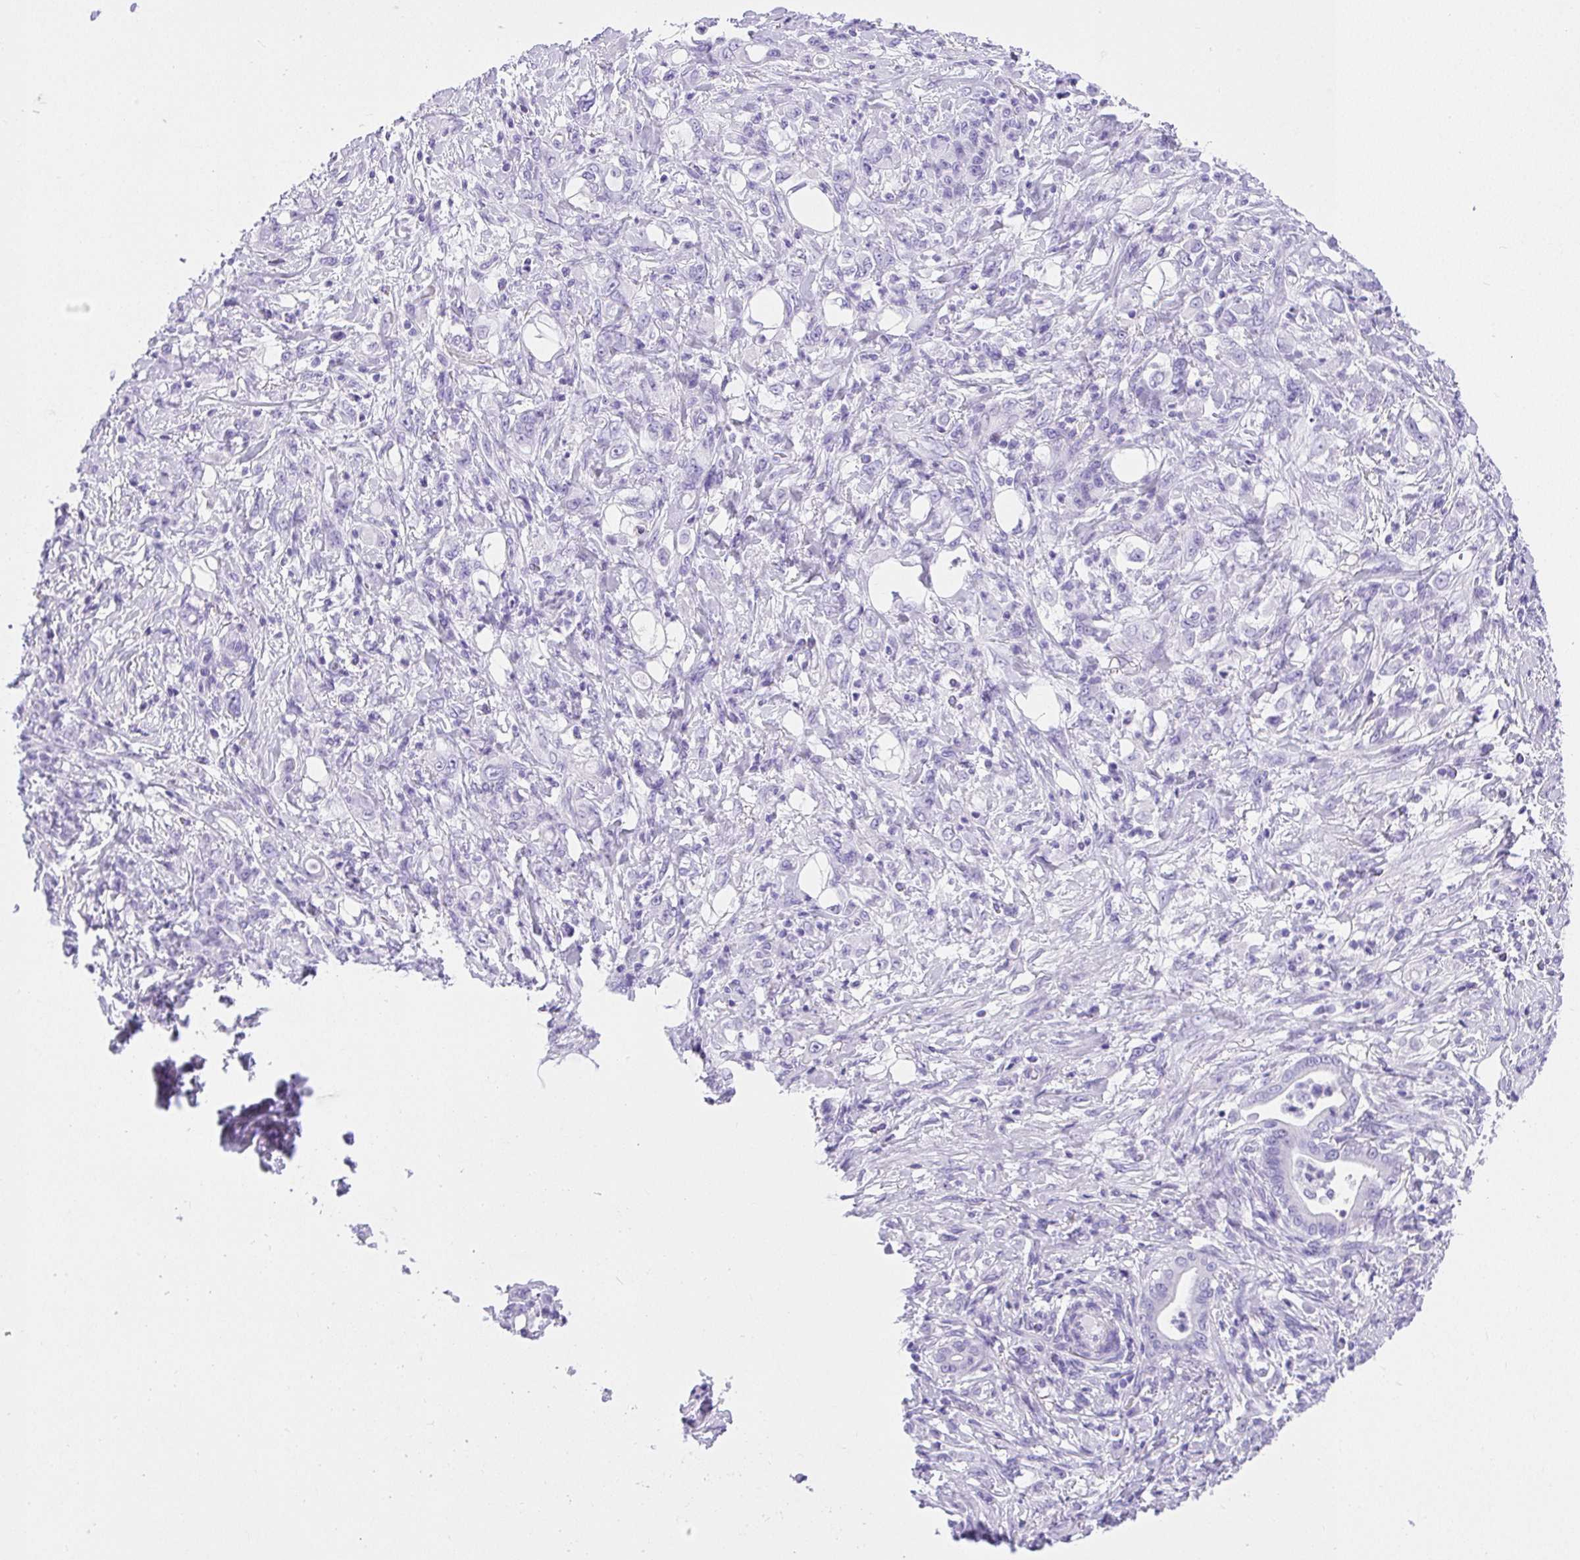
{"staining": {"intensity": "negative", "quantity": "none", "location": "none"}, "tissue": "stomach cancer", "cell_type": "Tumor cells", "image_type": "cancer", "snomed": [{"axis": "morphology", "description": "Adenocarcinoma, NOS"}, {"axis": "topography", "description": "Stomach"}], "caption": "An immunohistochemistry histopathology image of stomach cancer is shown. There is no staining in tumor cells of stomach cancer.", "gene": "AVIL", "patient": {"sex": "female", "age": 79}}